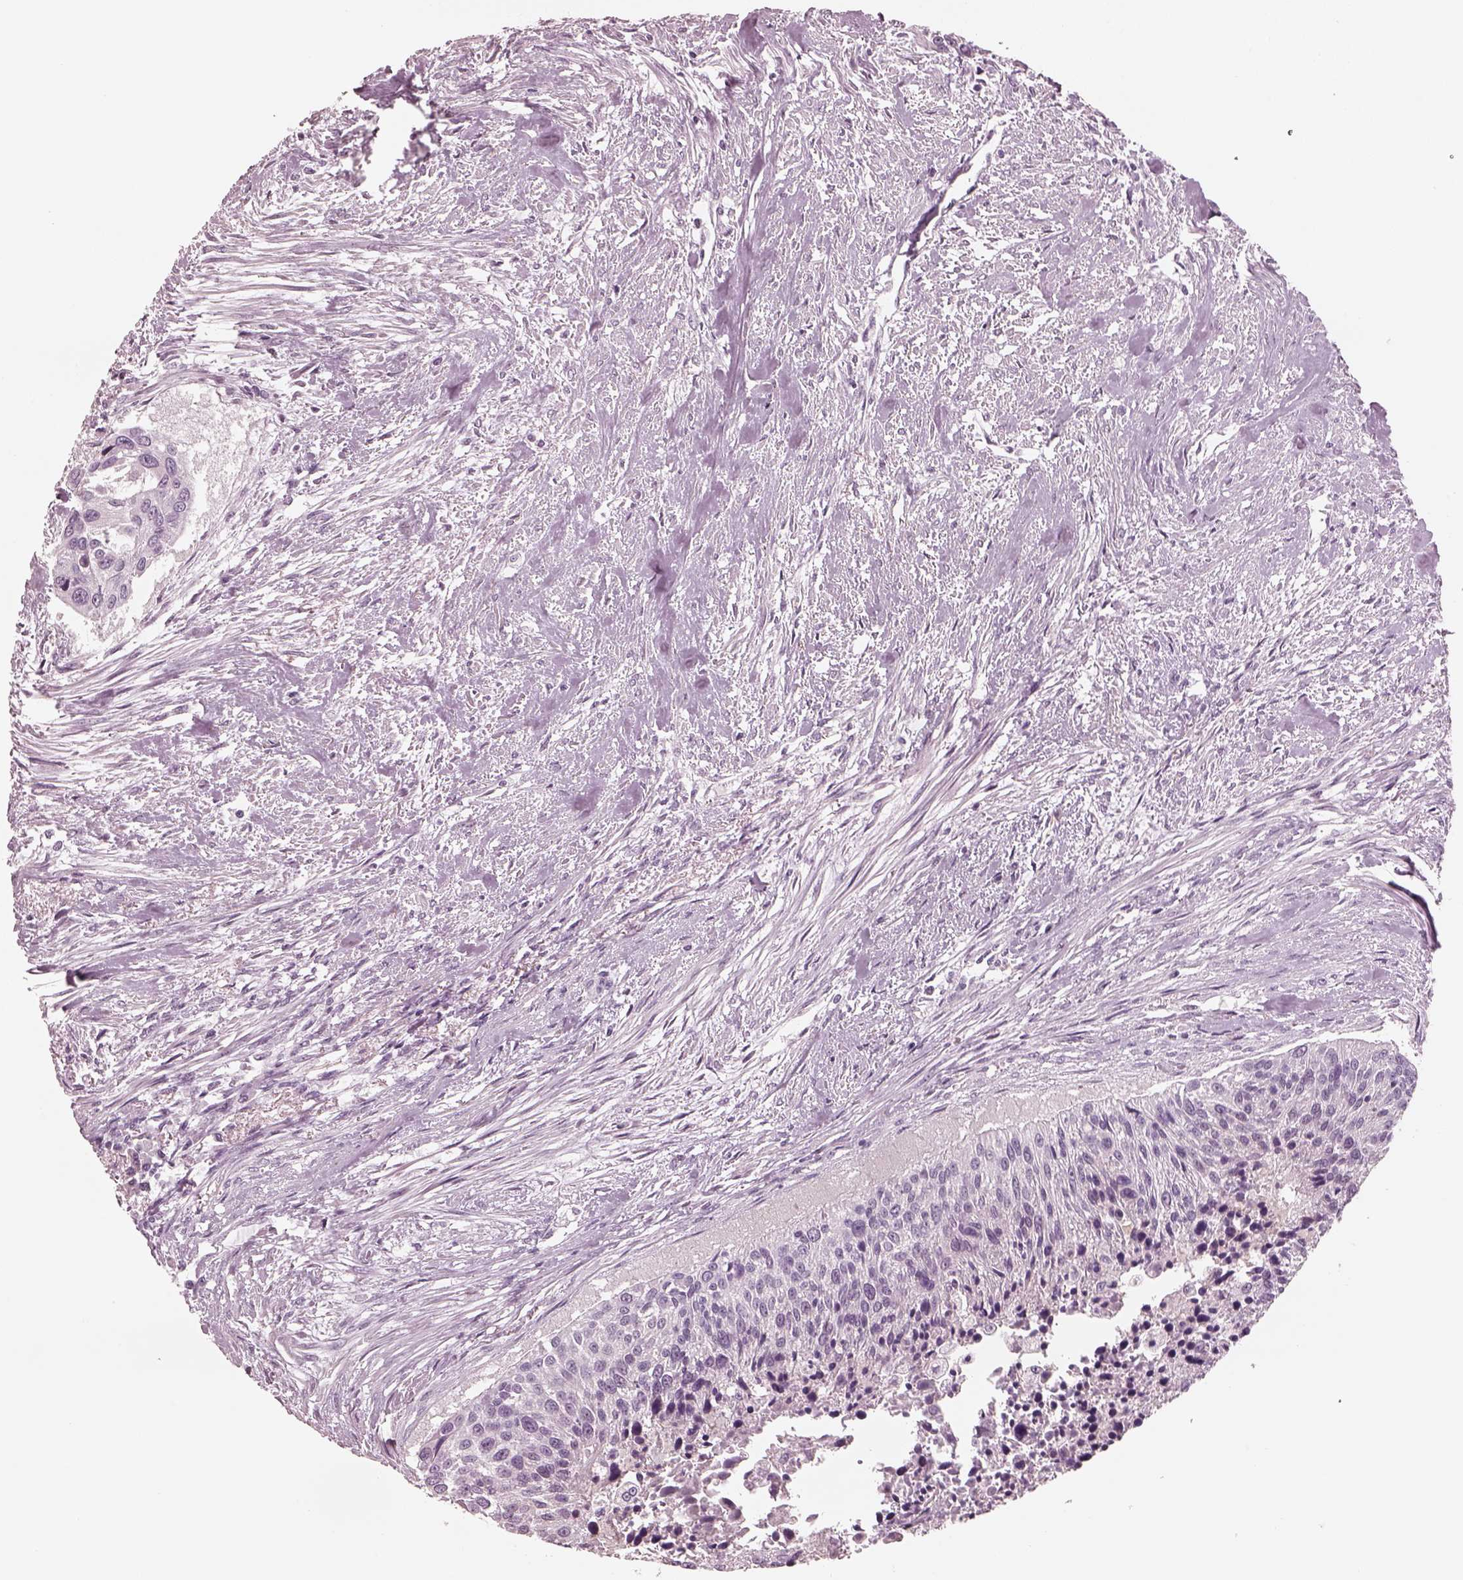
{"staining": {"intensity": "negative", "quantity": "none", "location": "none"}, "tissue": "urothelial cancer", "cell_type": "Tumor cells", "image_type": "cancer", "snomed": [{"axis": "morphology", "description": "Urothelial carcinoma, NOS"}, {"axis": "topography", "description": "Urinary bladder"}], "caption": "This is a micrograph of immunohistochemistry staining of transitional cell carcinoma, which shows no positivity in tumor cells.", "gene": "CSH1", "patient": {"sex": "male", "age": 55}}